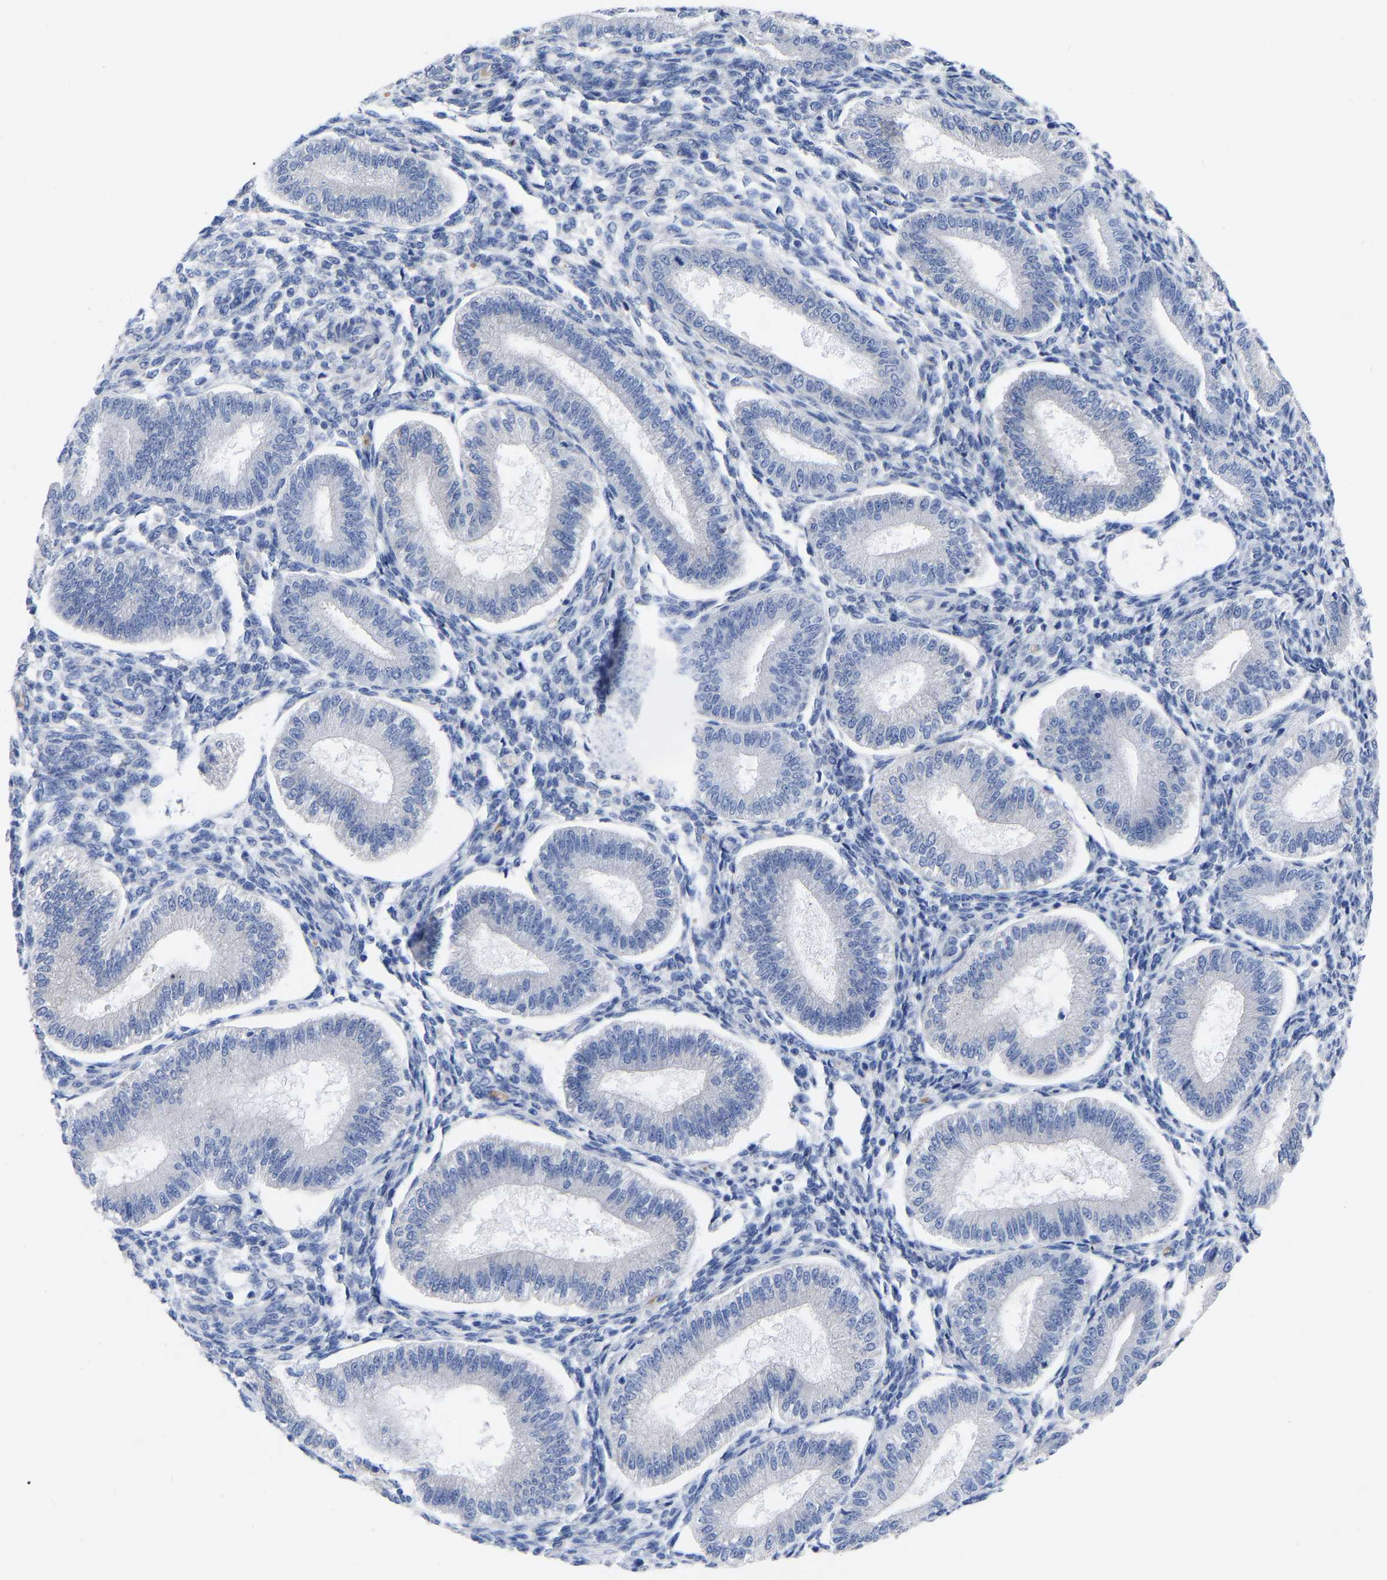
{"staining": {"intensity": "negative", "quantity": "none", "location": "none"}, "tissue": "endometrium", "cell_type": "Cells in endometrial stroma", "image_type": "normal", "snomed": [{"axis": "morphology", "description": "Normal tissue, NOS"}, {"axis": "topography", "description": "Endometrium"}], "caption": "Cells in endometrial stroma show no significant protein staining in unremarkable endometrium. (Immunohistochemistry, brightfield microscopy, high magnification).", "gene": "GDF3", "patient": {"sex": "female", "age": 39}}